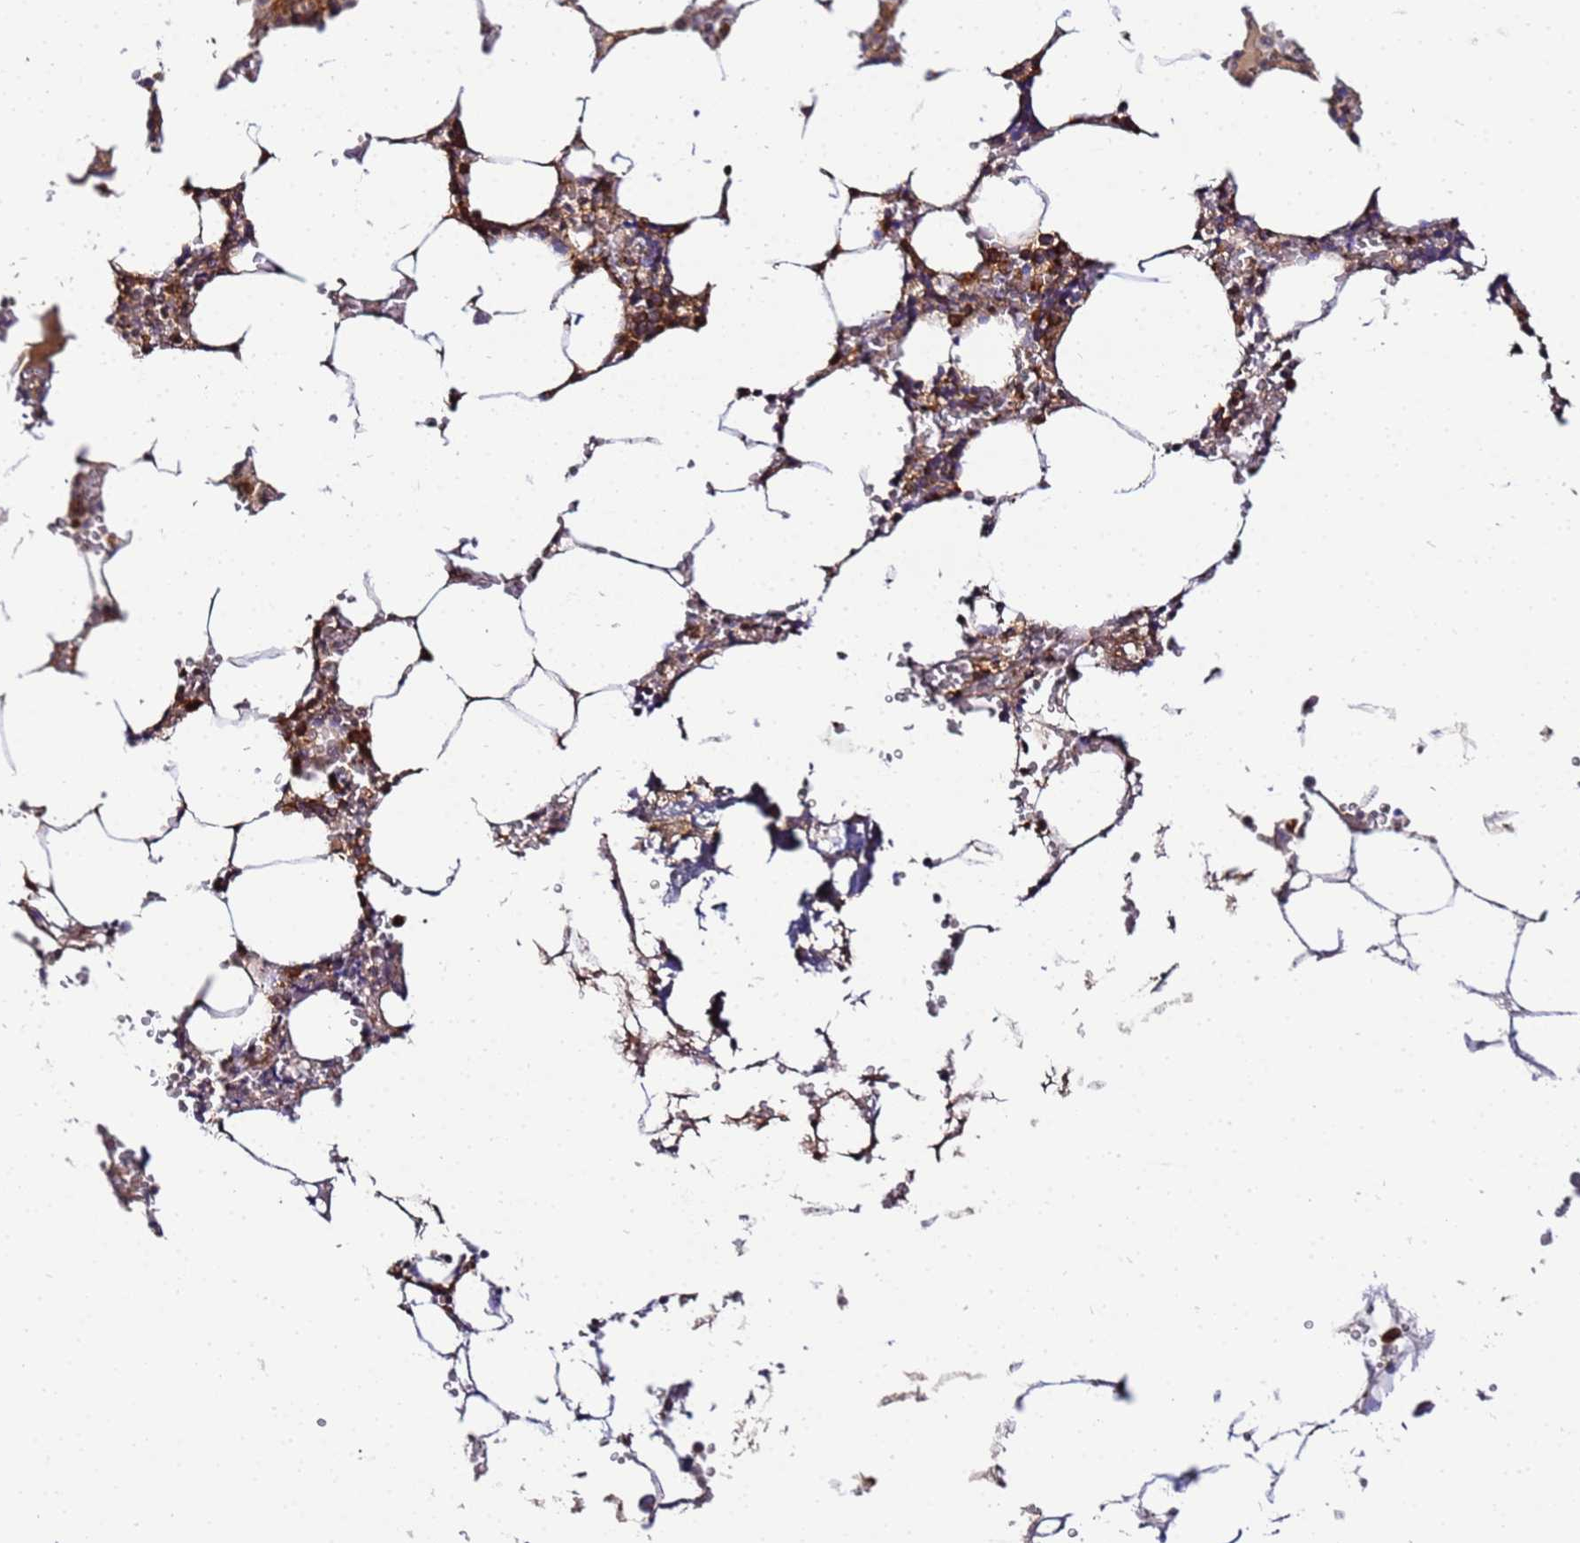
{"staining": {"intensity": "moderate", "quantity": "25%-75%", "location": "cytoplasmic/membranous"}, "tissue": "bone marrow", "cell_type": "Hematopoietic cells", "image_type": "normal", "snomed": [{"axis": "morphology", "description": "Normal tissue, NOS"}, {"axis": "topography", "description": "Bone marrow"}], "caption": "Immunohistochemistry (DAB) staining of normal human bone marrow reveals moderate cytoplasmic/membranous protein staining in about 25%-75% of hematopoietic cells. (DAB (3,3'-diaminobenzidine) IHC with brightfield microscopy, high magnification).", "gene": "NARS1", "patient": {"sex": "male", "age": 70}}